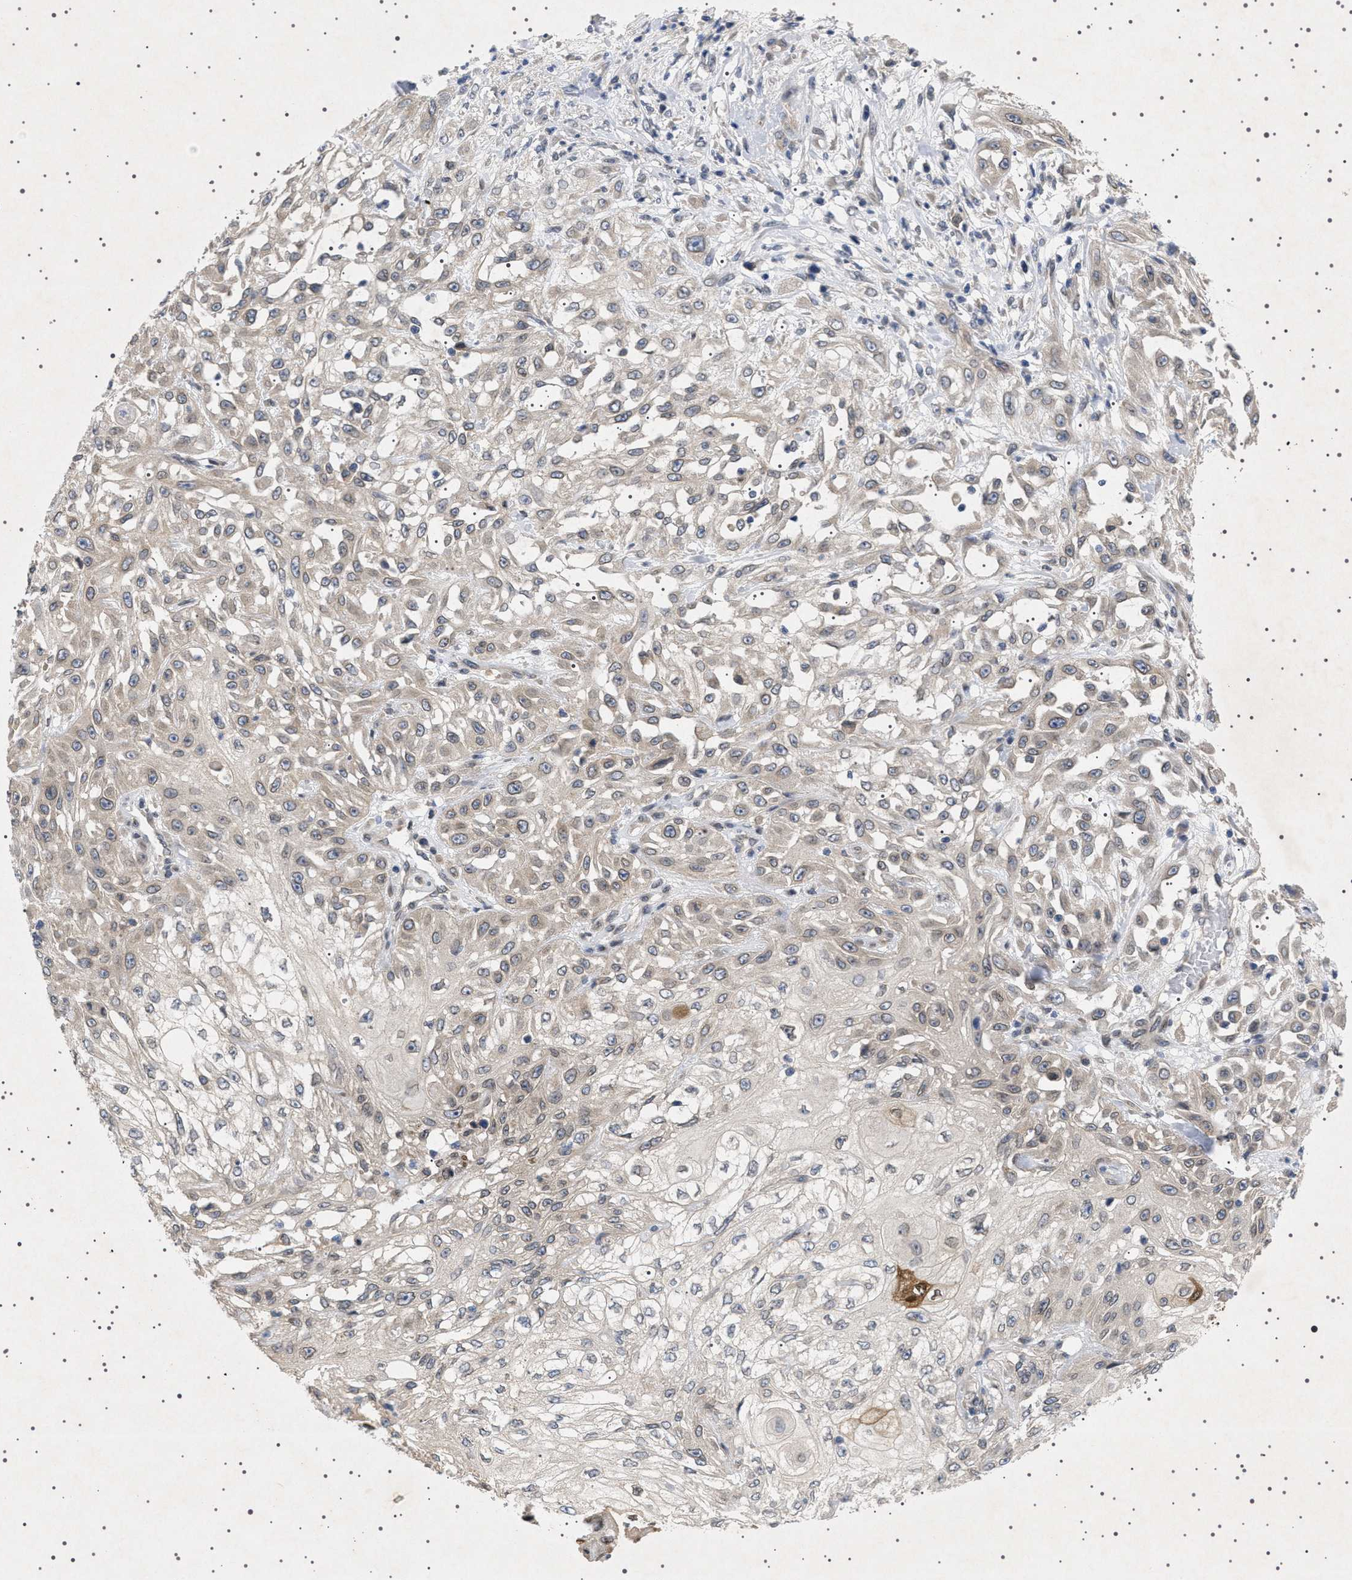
{"staining": {"intensity": "weak", "quantity": ">75%", "location": "cytoplasmic/membranous,nuclear"}, "tissue": "skin cancer", "cell_type": "Tumor cells", "image_type": "cancer", "snomed": [{"axis": "morphology", "description": "Squamous cell carcinoma, NOS"}, {"axis": "morphology", "description": "Squamous cell carcinoma, metastatic, NOS"}, {"axis": "topography", "description": "Skin"}, {"axis": "topography", "description": "Lymph node"}], "caption": "Brown immunohistochemical staining in human skin cancer shows weak cytoplasmic/membranous and nuclear expression in approximately >75% of tumor cells.", "gene": "NUP93", "patient": {"sex": "male", "age": 75}}